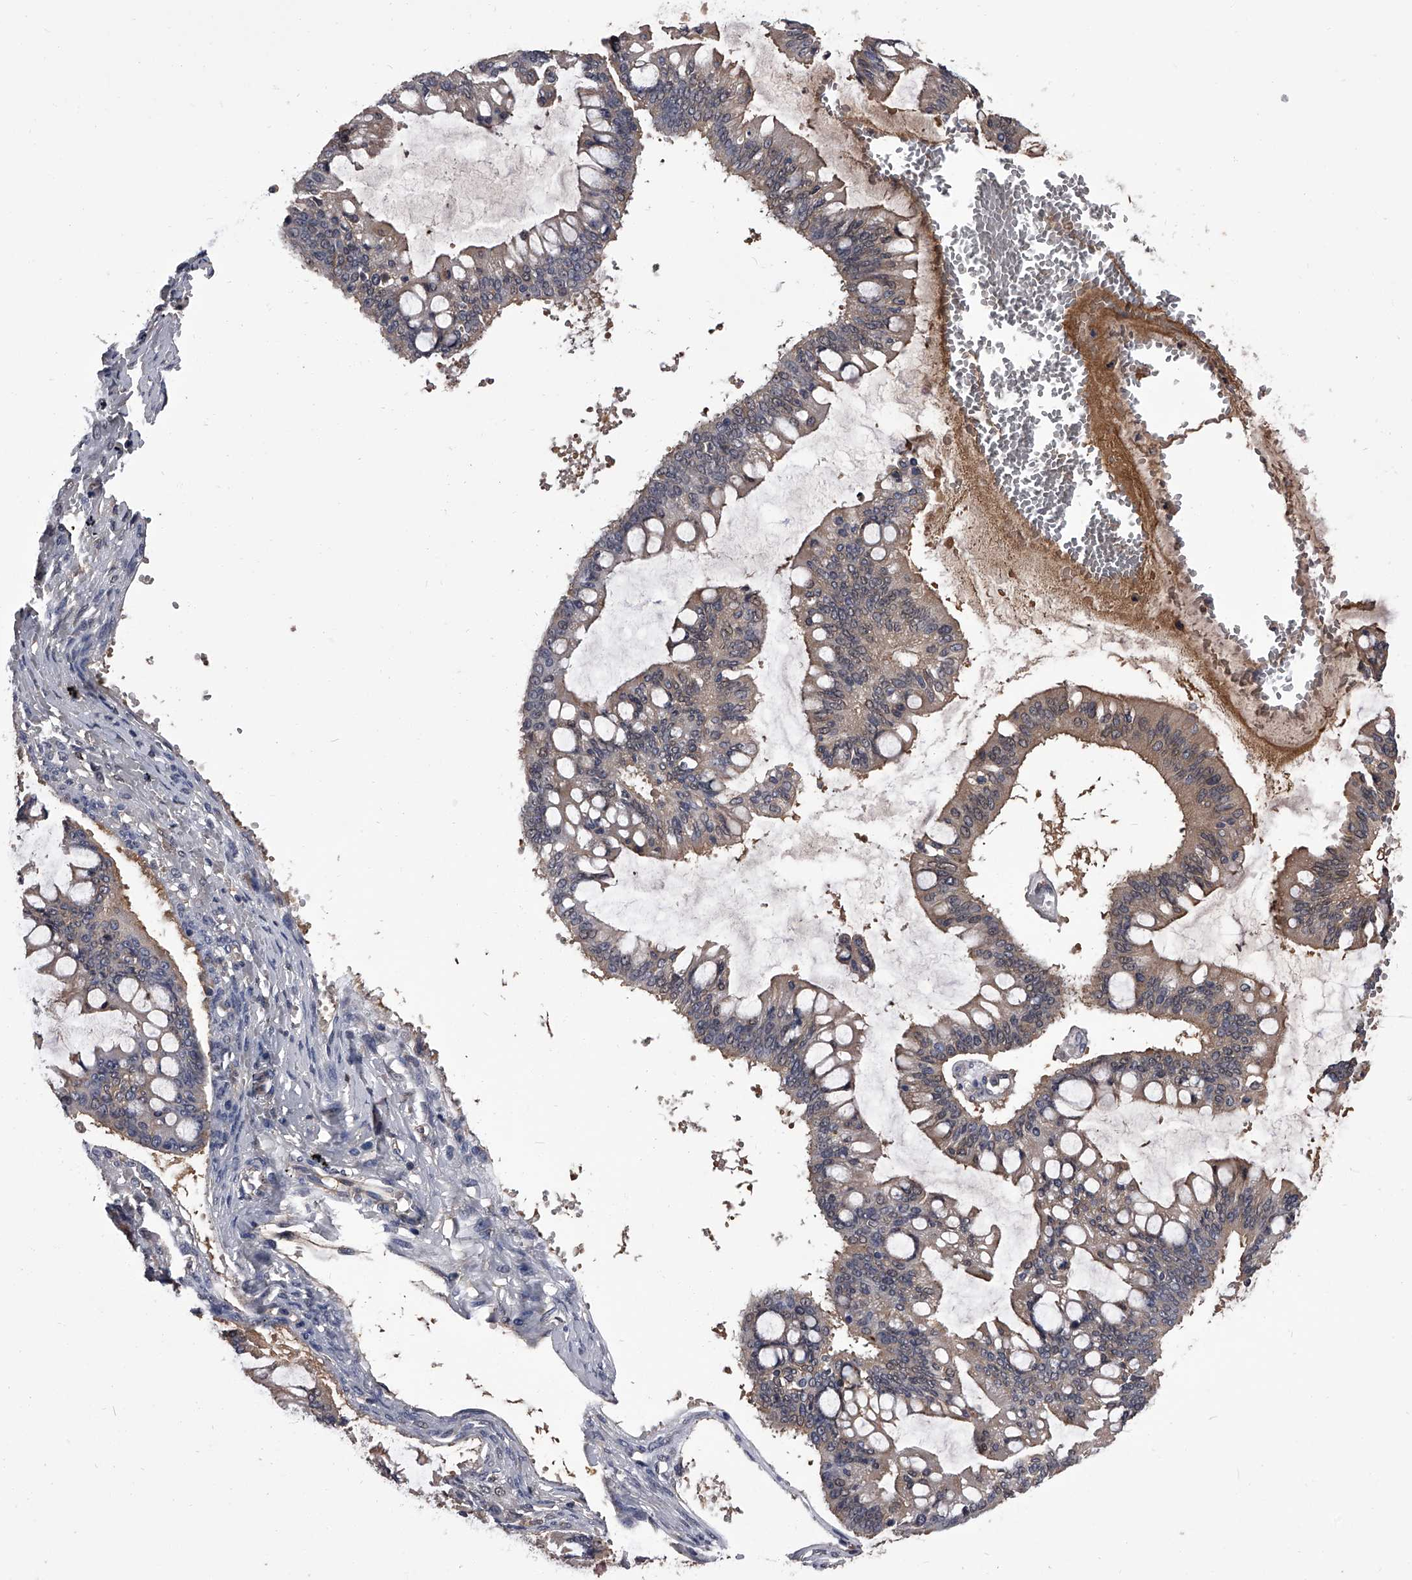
{"staining": {"intensity": "weak", "quantity": "25%-75%", "location": "cytoplasmic/membranous"}, "tissue": "ovarian cancer", "cell_type": "Tumor cells", "image_type": "cancer", "snomed": [{"axis": "morphology", "description": "Cystadenocarcinoma, mucinous, NOS"}, {"axis": "topography", "description": "Ovary"}], "caption": "Immunohistochemistry staining of mucinous cystadenocarcinoma (ovarian), which displays low levels of weak cytoplasmic/membranous positivity in about 25%-75% of tumor cells indicating weak cytoplasmic/membranous protein expression. The staining was performed using DAB (3,3'-diaminobenzidine) (brown) for protein detection and nuclei were counterstained in hematoxylin (blue).", "gene": "SLC18B1", "patient": {"sex": "female", "age": 73}}